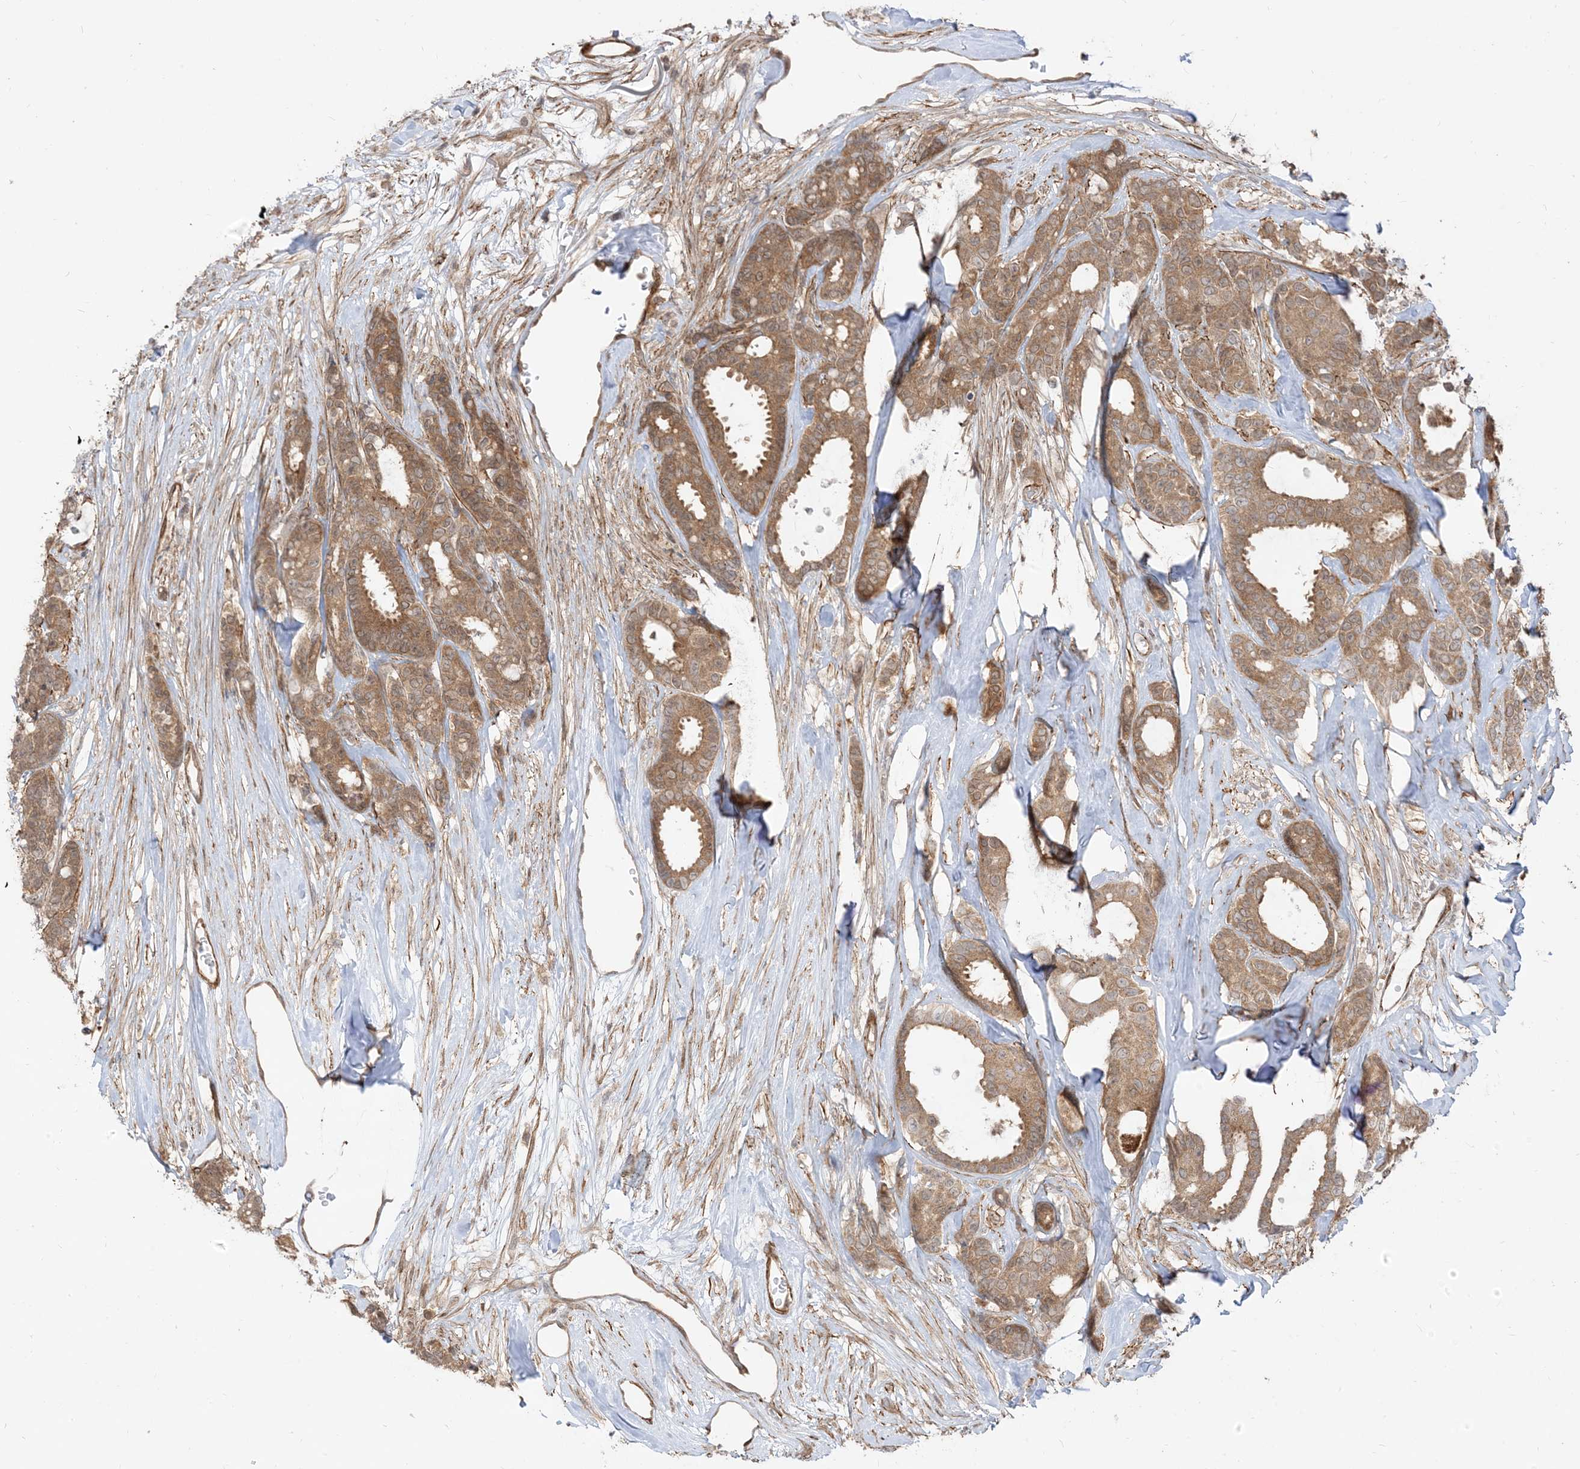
{"staining": {"intensity": "moderate", "quantity": ">75%", "location": "cytoplasmic/membranous"}, "tissue": "breast cancer", "cell_type": "Tumor cells", "image_type": "cancer", "snomed": [{"axis": "morphology", "description": "Duct carcinoma"}, {"axis": "topography", "description": "Breast"}], "caption": "Immunohistochemistry of human breast cancer reveals medium levels of moderate cytoplasmic/membranous expression in approximately >75% of tumor cells. (DAB = brown stain, brightfield microscopy at high magnification).", "gene": "TBCC", "patient": {"sex": "female", "age": 87}}